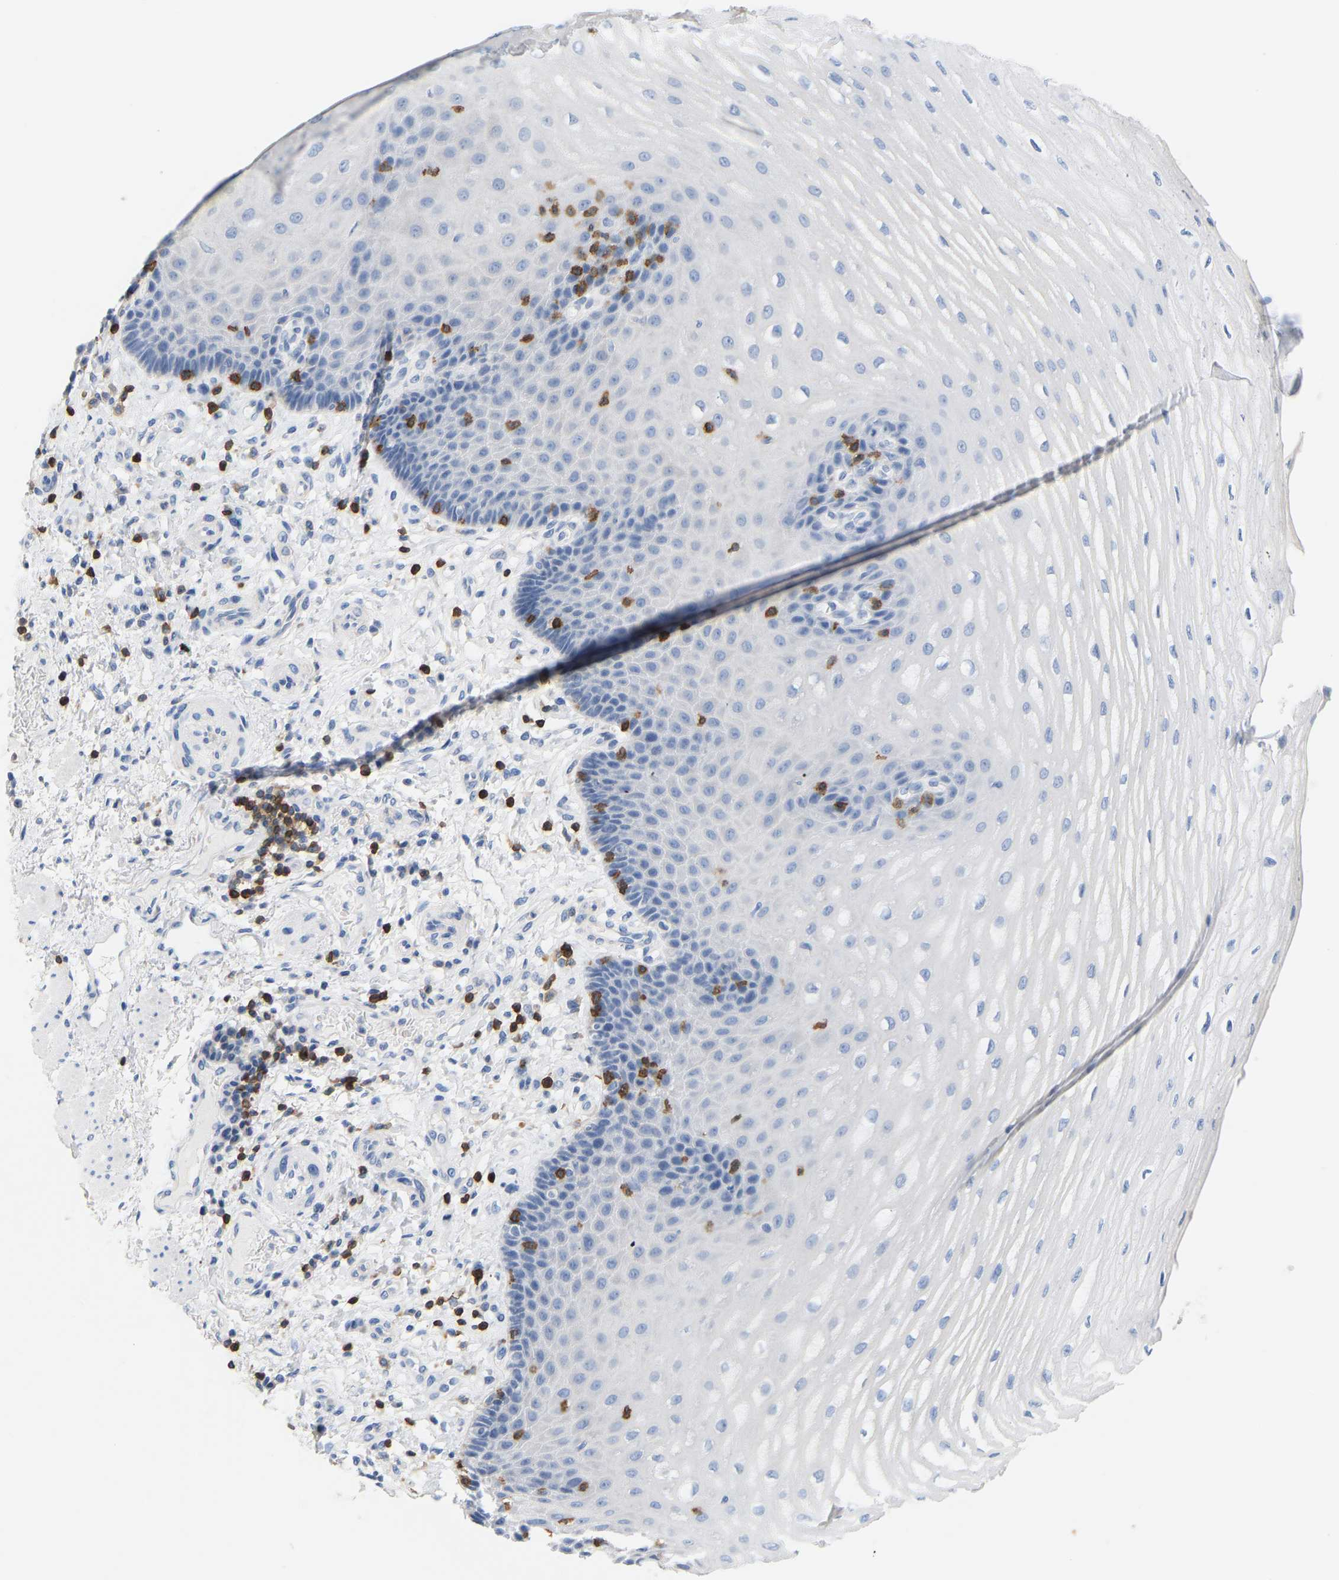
{"staining": {"intensity": "negative", "quantity": "none", "location": "none"}, "tissue": "esophagus", "cell_type": "Squamous epithelial cells", "image_type": "normal", "snomed": [{"axis": "morphology", "description": "Normal tissue, NOS"}, {"axis": "topography", "description": "Esophagus"}], "caption": "High power microscopy micrograph of an IHC photomicrograph of unremarkable esophagus, revealing no significant positivity in squamous epithelial cells. The staining was performed using DAB (3,3'-diaminobenzidine) to visualize the protein expression in brown, while the nuclei were stained in blue with hematoxylin (Magnification: 20x).", "gene": "EVL", "patient": {"sex": "male", "age": 54}}